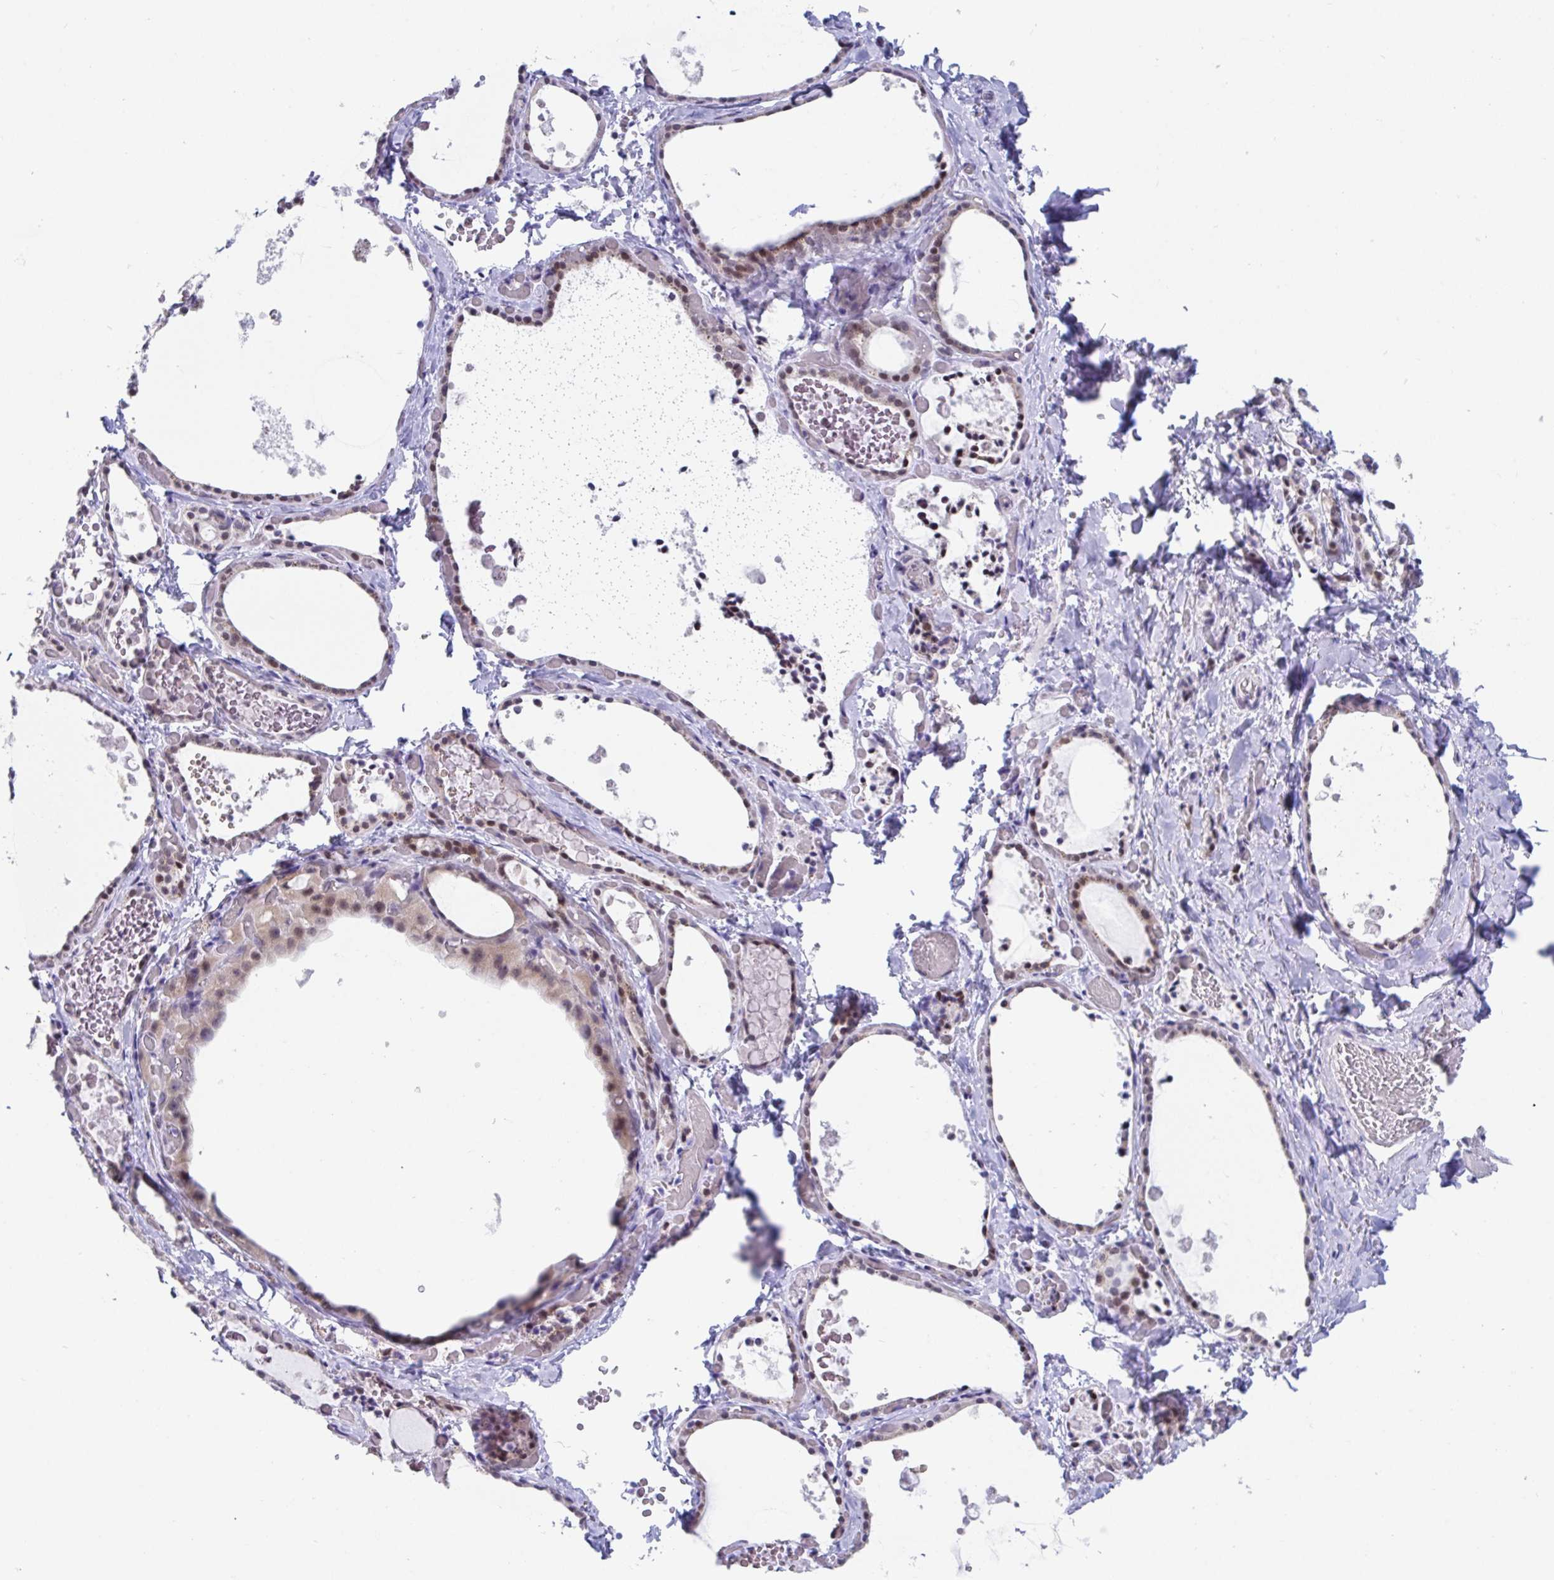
{"staining": {"intensity": "moderate", "quantity": ">75%", "location": "nuclear"}, "tissue": "thyroid gland", "cell_type": "Glandular cells", "image_type": "normal", "snomed": [{"axis": "morphology", "description": "Normal tissue, NOS"}, {"axis": "topography", "description": "Thyroid gland"}], "caption": "This micrograph displays normal thyroid gland stained with IHC to label a protein in brown. The nuclear of glandular cells show moderate positivity for the protein. Nuclei are counter-stained blue.", "gene": "WDR72", "patient": {"sex": "female", "age": 56}}